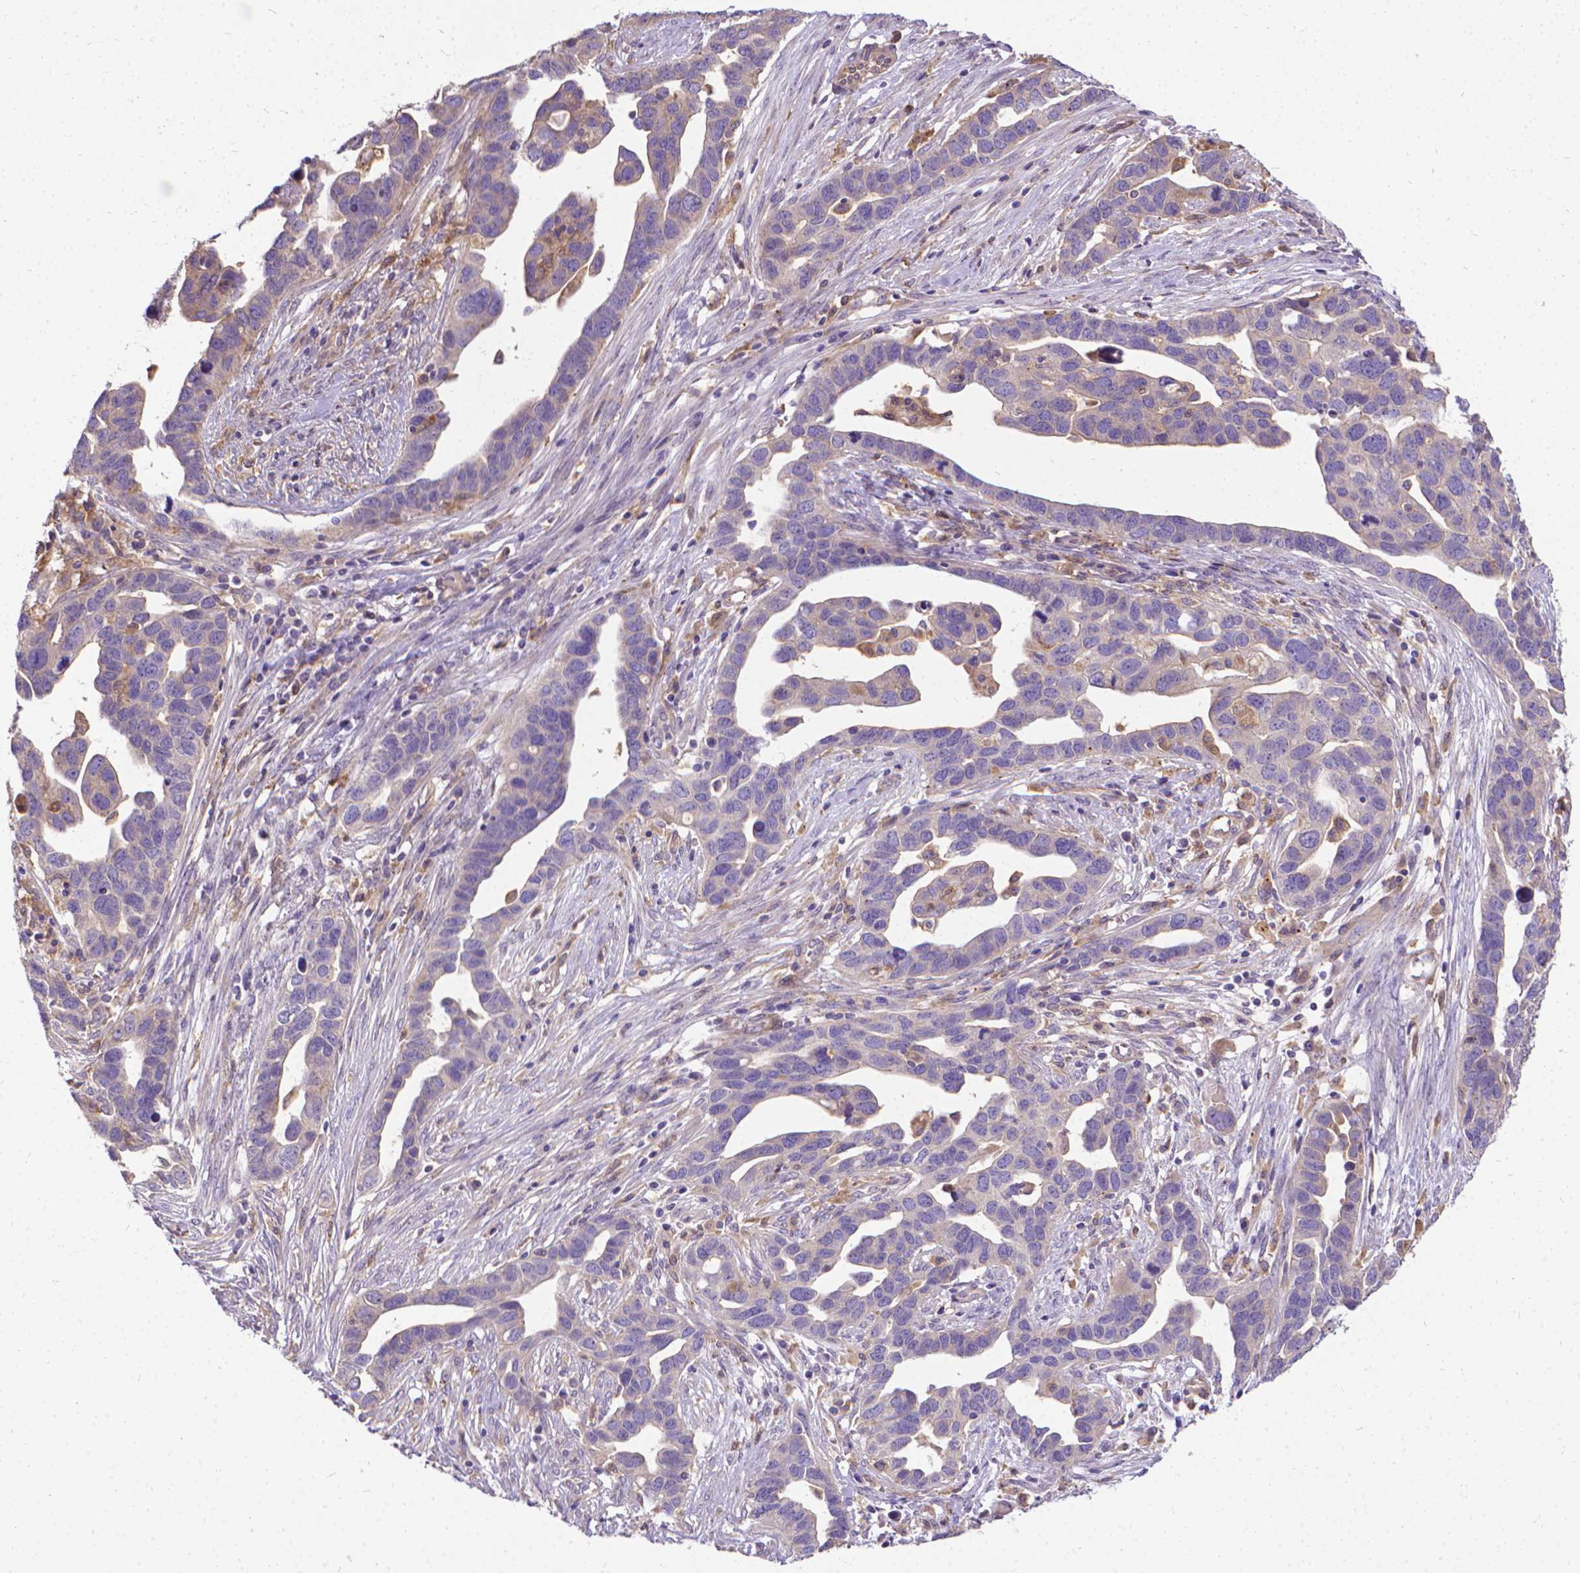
{"staining": {"intensity": "negative", "quantity": "none", "location": "none"}, "tissue": "ovarian cancer", "cell_type": "Tumor cells", "image_type": "cancer", "snomed": [{"axis": "morphology", "description": "Cystadenocarcinoma, serous, NOS"}, {"axis": "topography", "description": "Ovary"}], "caption": "The image reveals no staining of tumor cells in ovarian serous cystadenocarcinoma.", "gene": "CFAP299", "patient": {"sex": "female", "age": 54}}